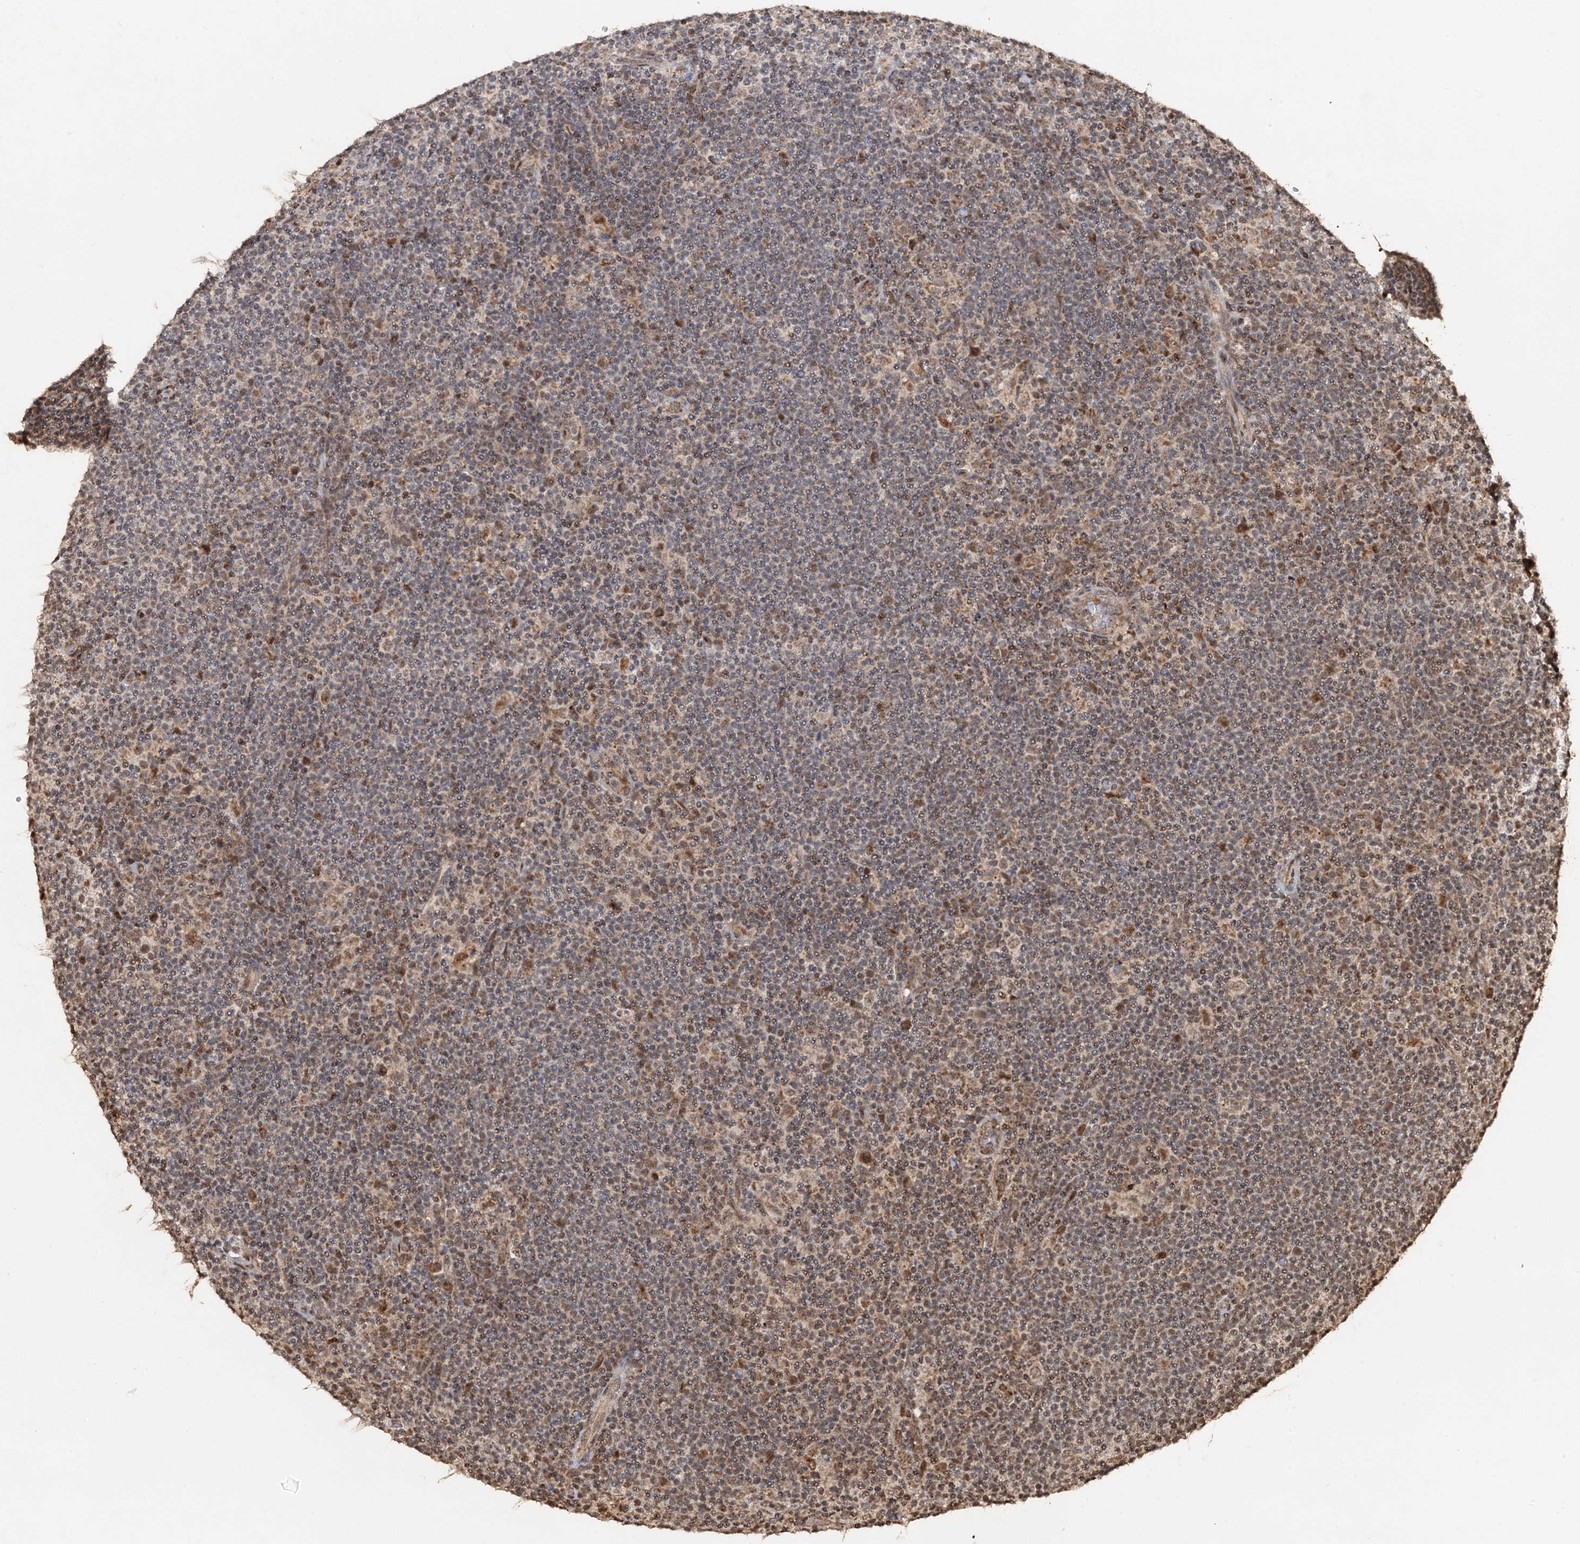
{"staining": {"intensity": "weak", "quantity": "25%-75%", "location": "cytoplasmic/membranous"}, "tissue": "lymphoma", "cell_type": "Tumor cells", "image_type": "cancer", "snomed": [{"axis": "morphology", "description": "Hodgkin's disease, NOS"}, {"axis": "topography", "description": "Lymph node"}], "caption": "This micrograph displays immunohistochemistry staining of human Hodgkin's disease, with low weak cytoplasmic/membranous staining in approximately 25%-75% of tumor cells.", "gene": "REP15", "patient": {"sex": "female", "age": 57}}